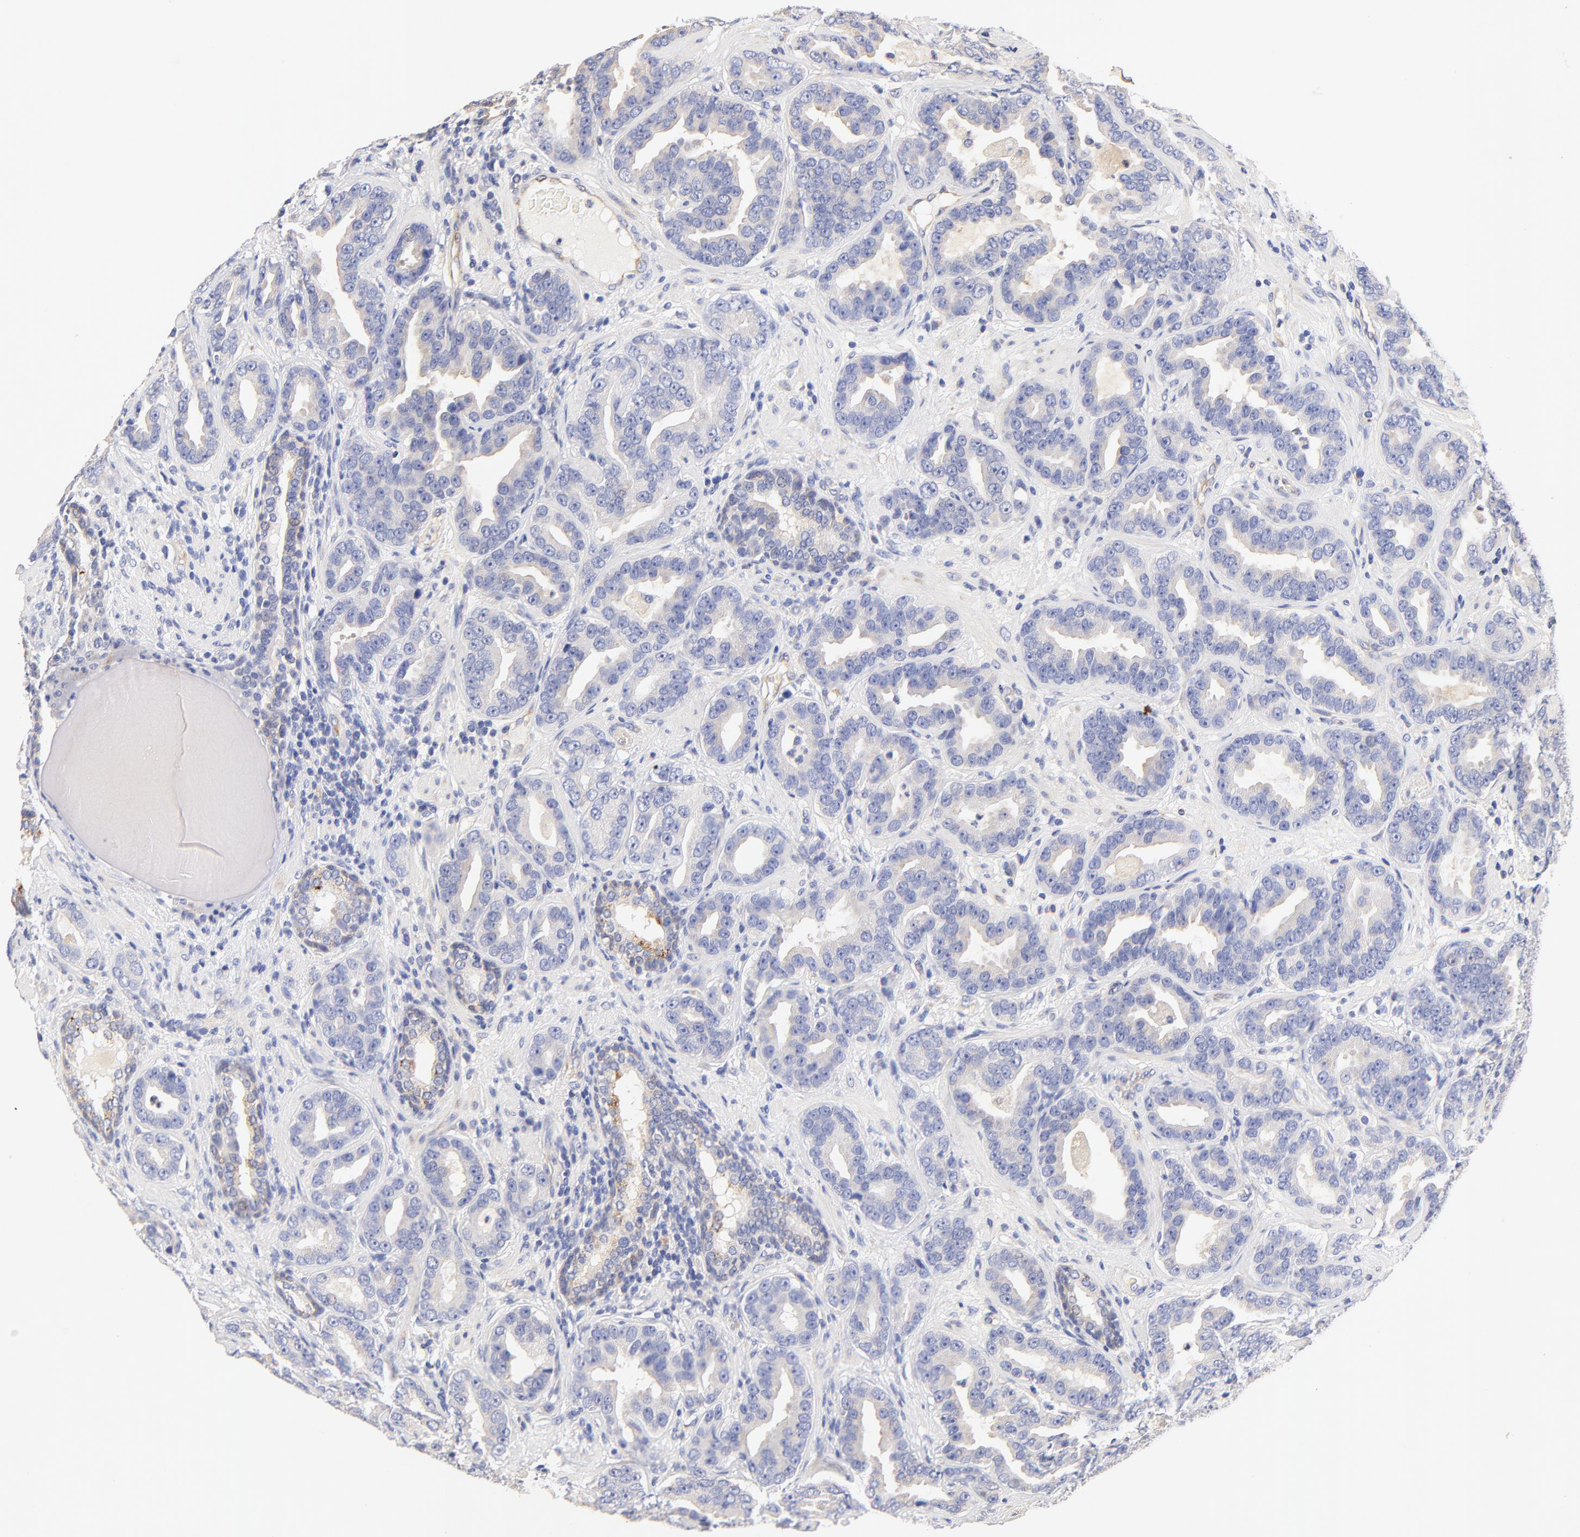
{"staining": {"intensity": "weak", "quantity": "<25%", "location": "cytoplasmic/membranous"}, "tissue": "prostate cancer", "cell_type": "Tumor cells", "image_type": "cancer", "snomed": [{"axis": "morphology", "description": "Adenocarcinoma, Low grade"}, {"axis": "topography", "description": "Prostate"}], "caption": "Immunohistochemical staining of human prostate cancer demonstrates no significant positivity in tumor cells. The staining was performed using DAB (3,3'-diaminobenzidine) to visualize the protein expression in brown, while the nuclei were stained in blue with hematoxylin (Magnification: 20x).", "gene": "HS3ST1", "patient": {"sex": "male", "age": 59}}